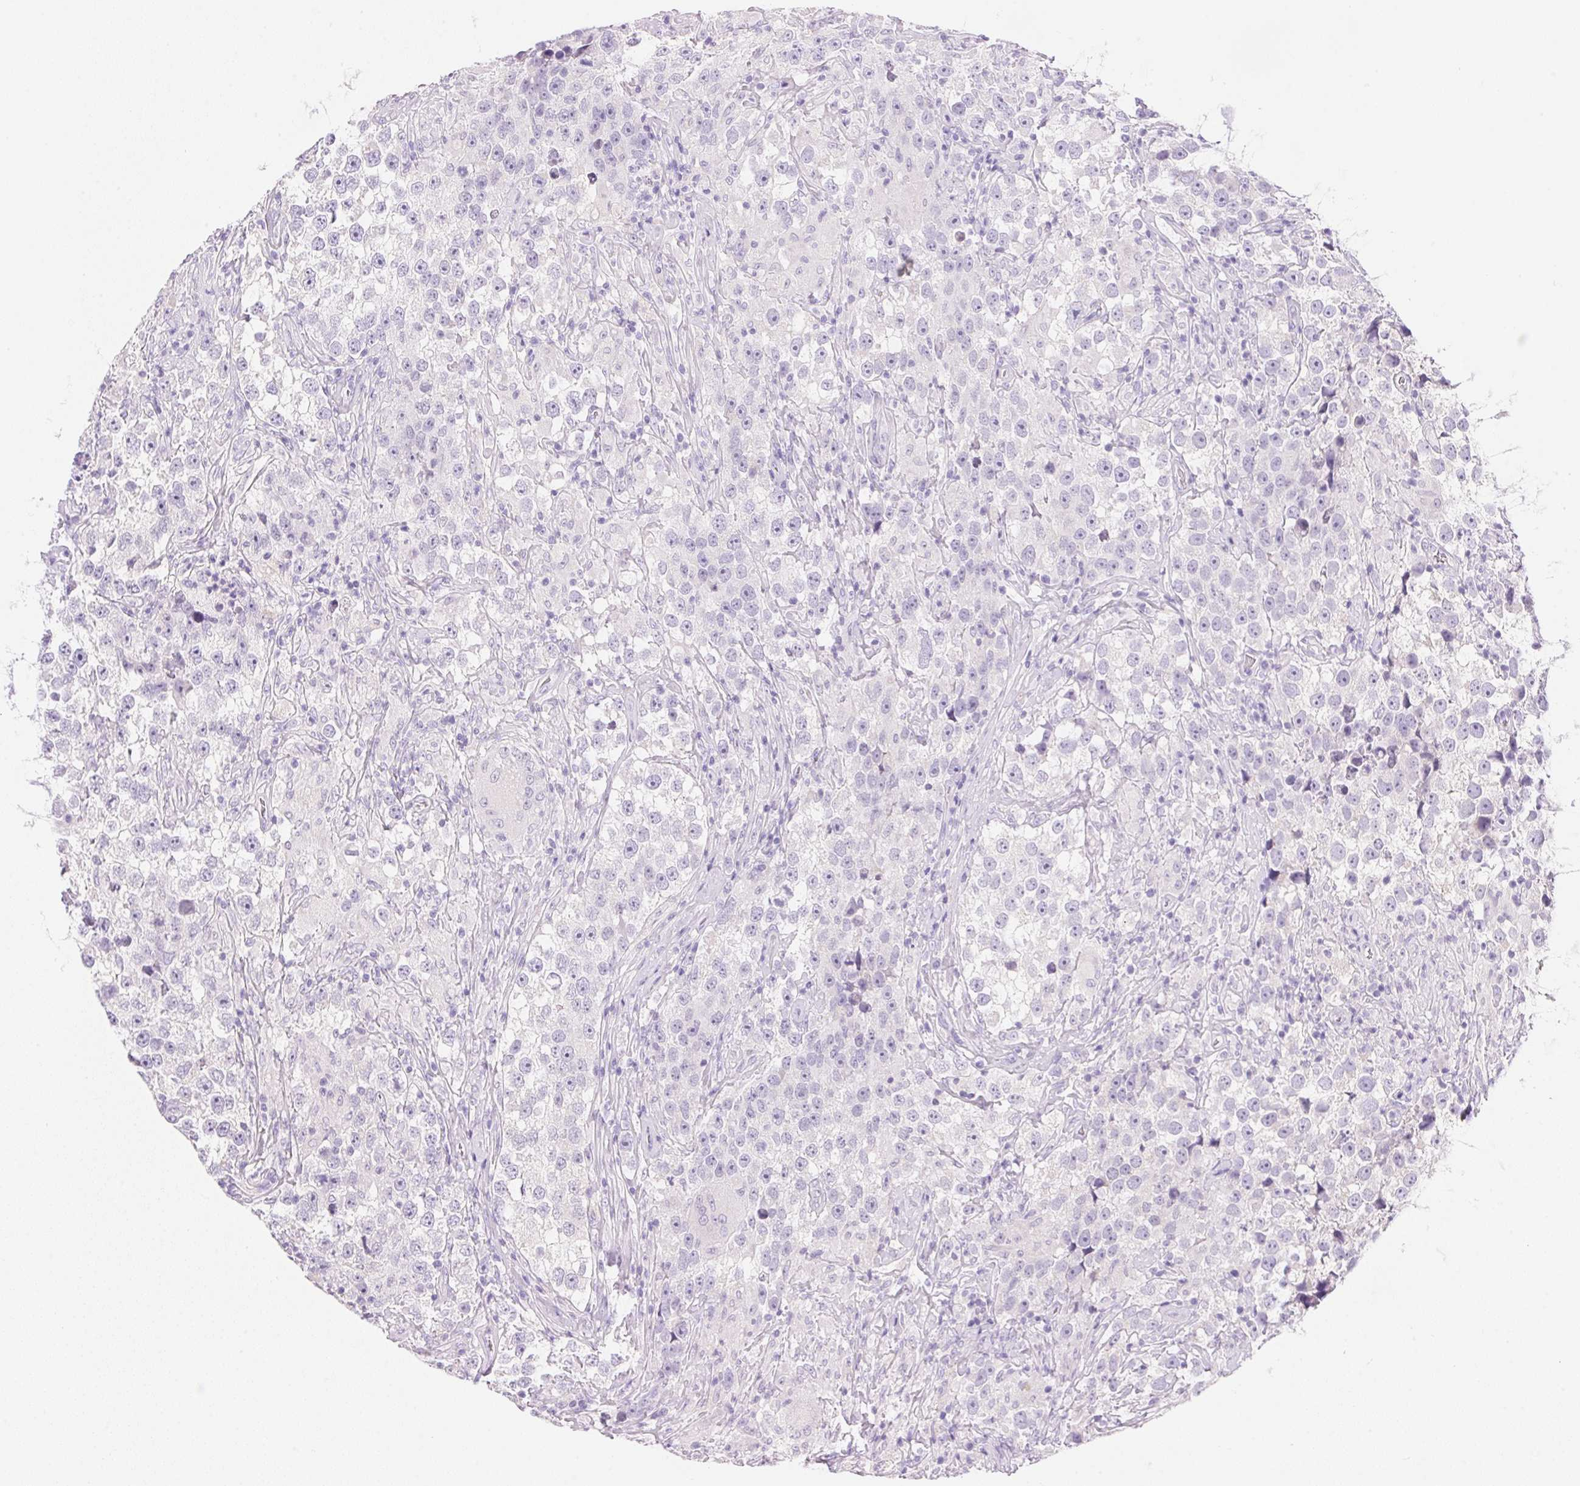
{"staining": {"intensity": "negative", "quantity": "none", "location": "none"}, "tissue": "testis cancer", "cell_type": "Tumor cells", "image_type": "cancer", "snomed": [{"axis": "morphology", "description": "Seminoma, NOS"}, {"axis": "topography", "description": "Testis"}], "caption": "A high-resolution photomicrograph shows immunohistochemistry staining of testis seminoma, which reveals no significant staining in tumor cells. (DAB (3,3'-diaminobenzidine) immunohistochemistry, high magnification).", "gene": "DHCR24", "patient": {"sex": "male", "age": 46}}